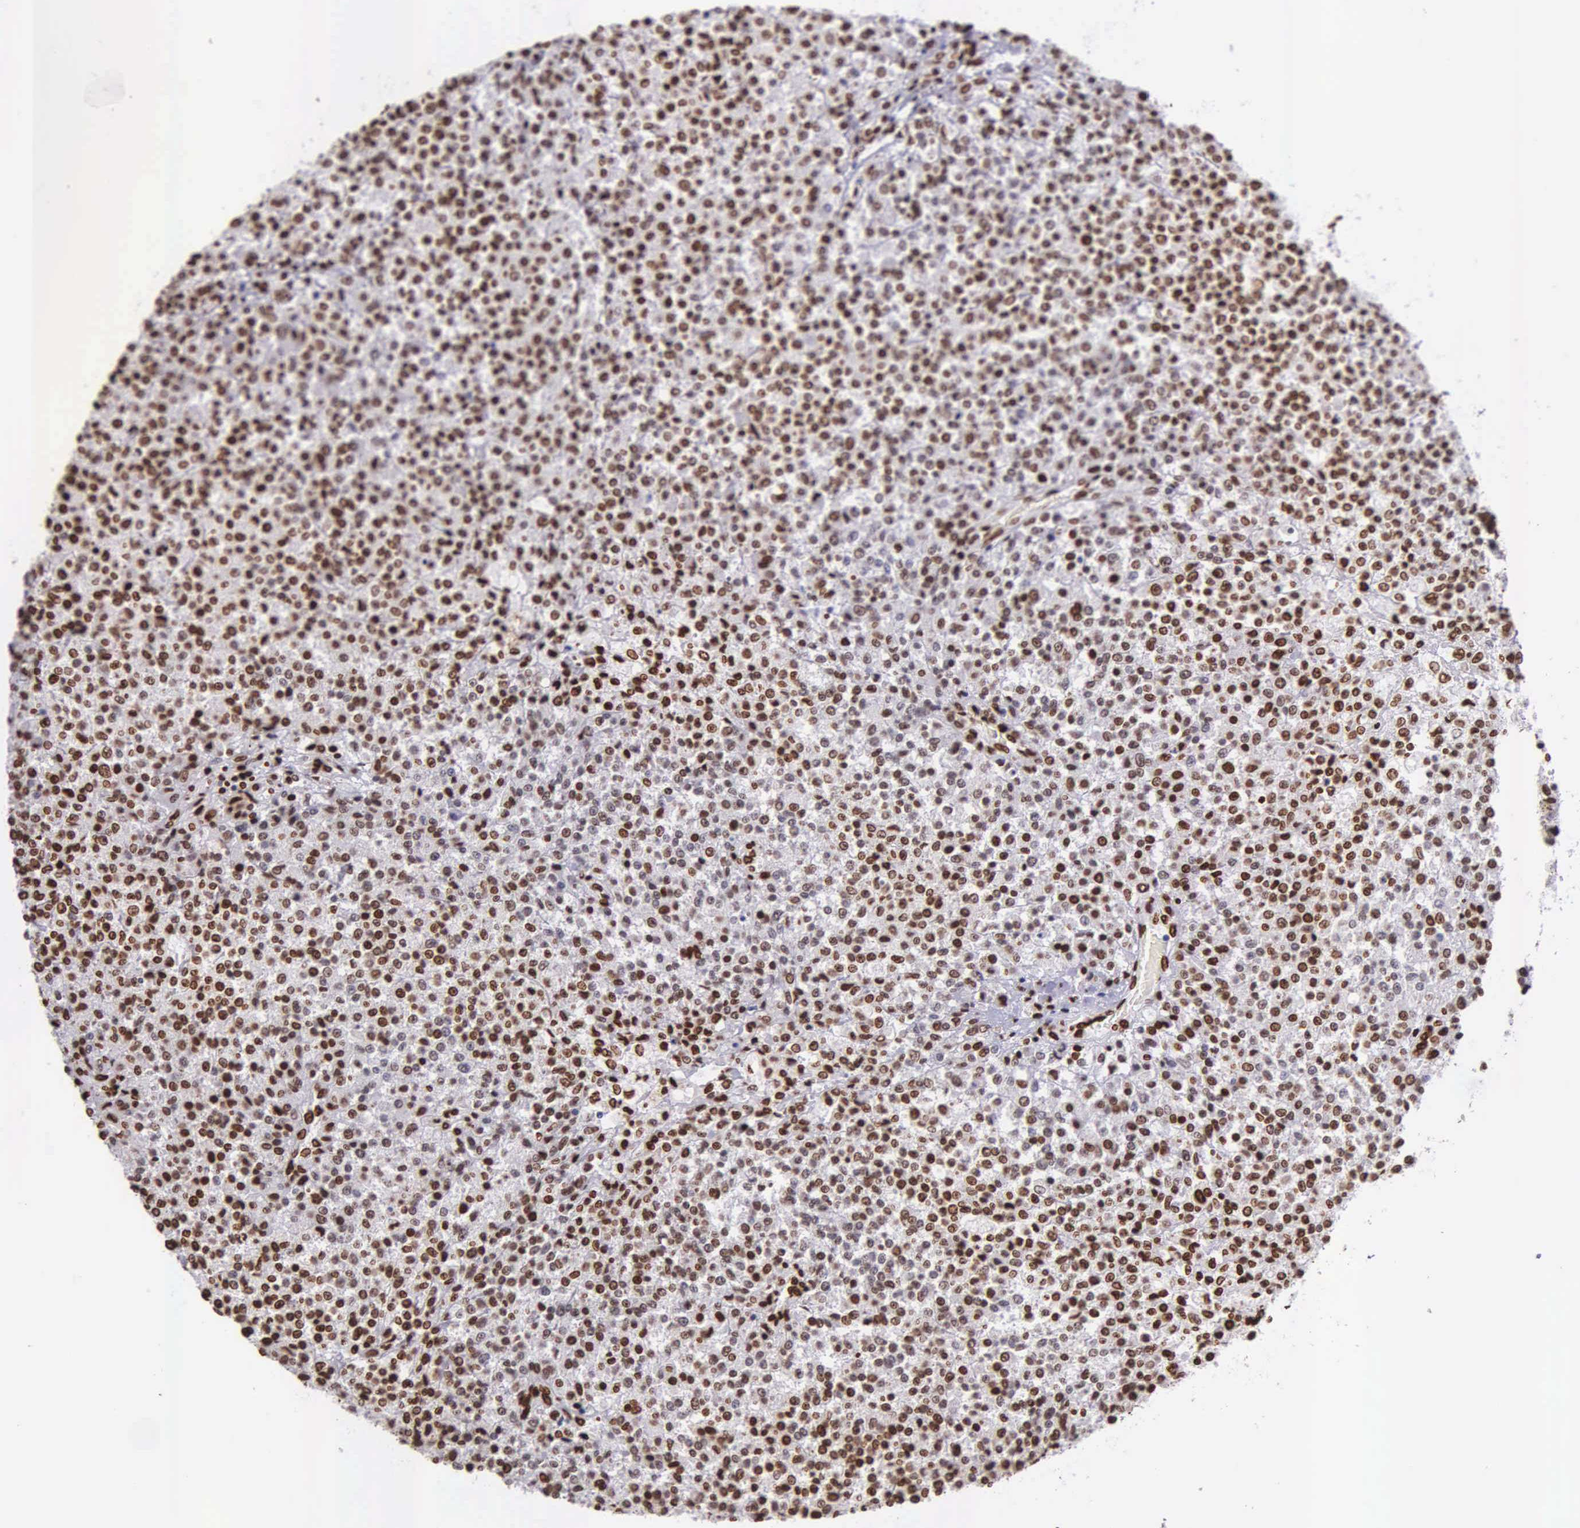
{"staining": {"intensity": "strong", "quantity": "25%-75%", "location": "nuclear"}, "tissue": "testis cancer", "cell_type": "Tumor cells", "image_type": "cancer", "snomed": [{"axis": "morphology", "description": "Seminoma, NOS"}, {"axis": "topography", "description": "Testis"}], "caption": "About 25%-75% of tumor cells in human testis cancer (seminoma) reveal strong nuclear protein positivity as visualized by brown immunohistochemical staining.", "gene": "H1-0", "patient": {"sex": "male", "age": 59}}